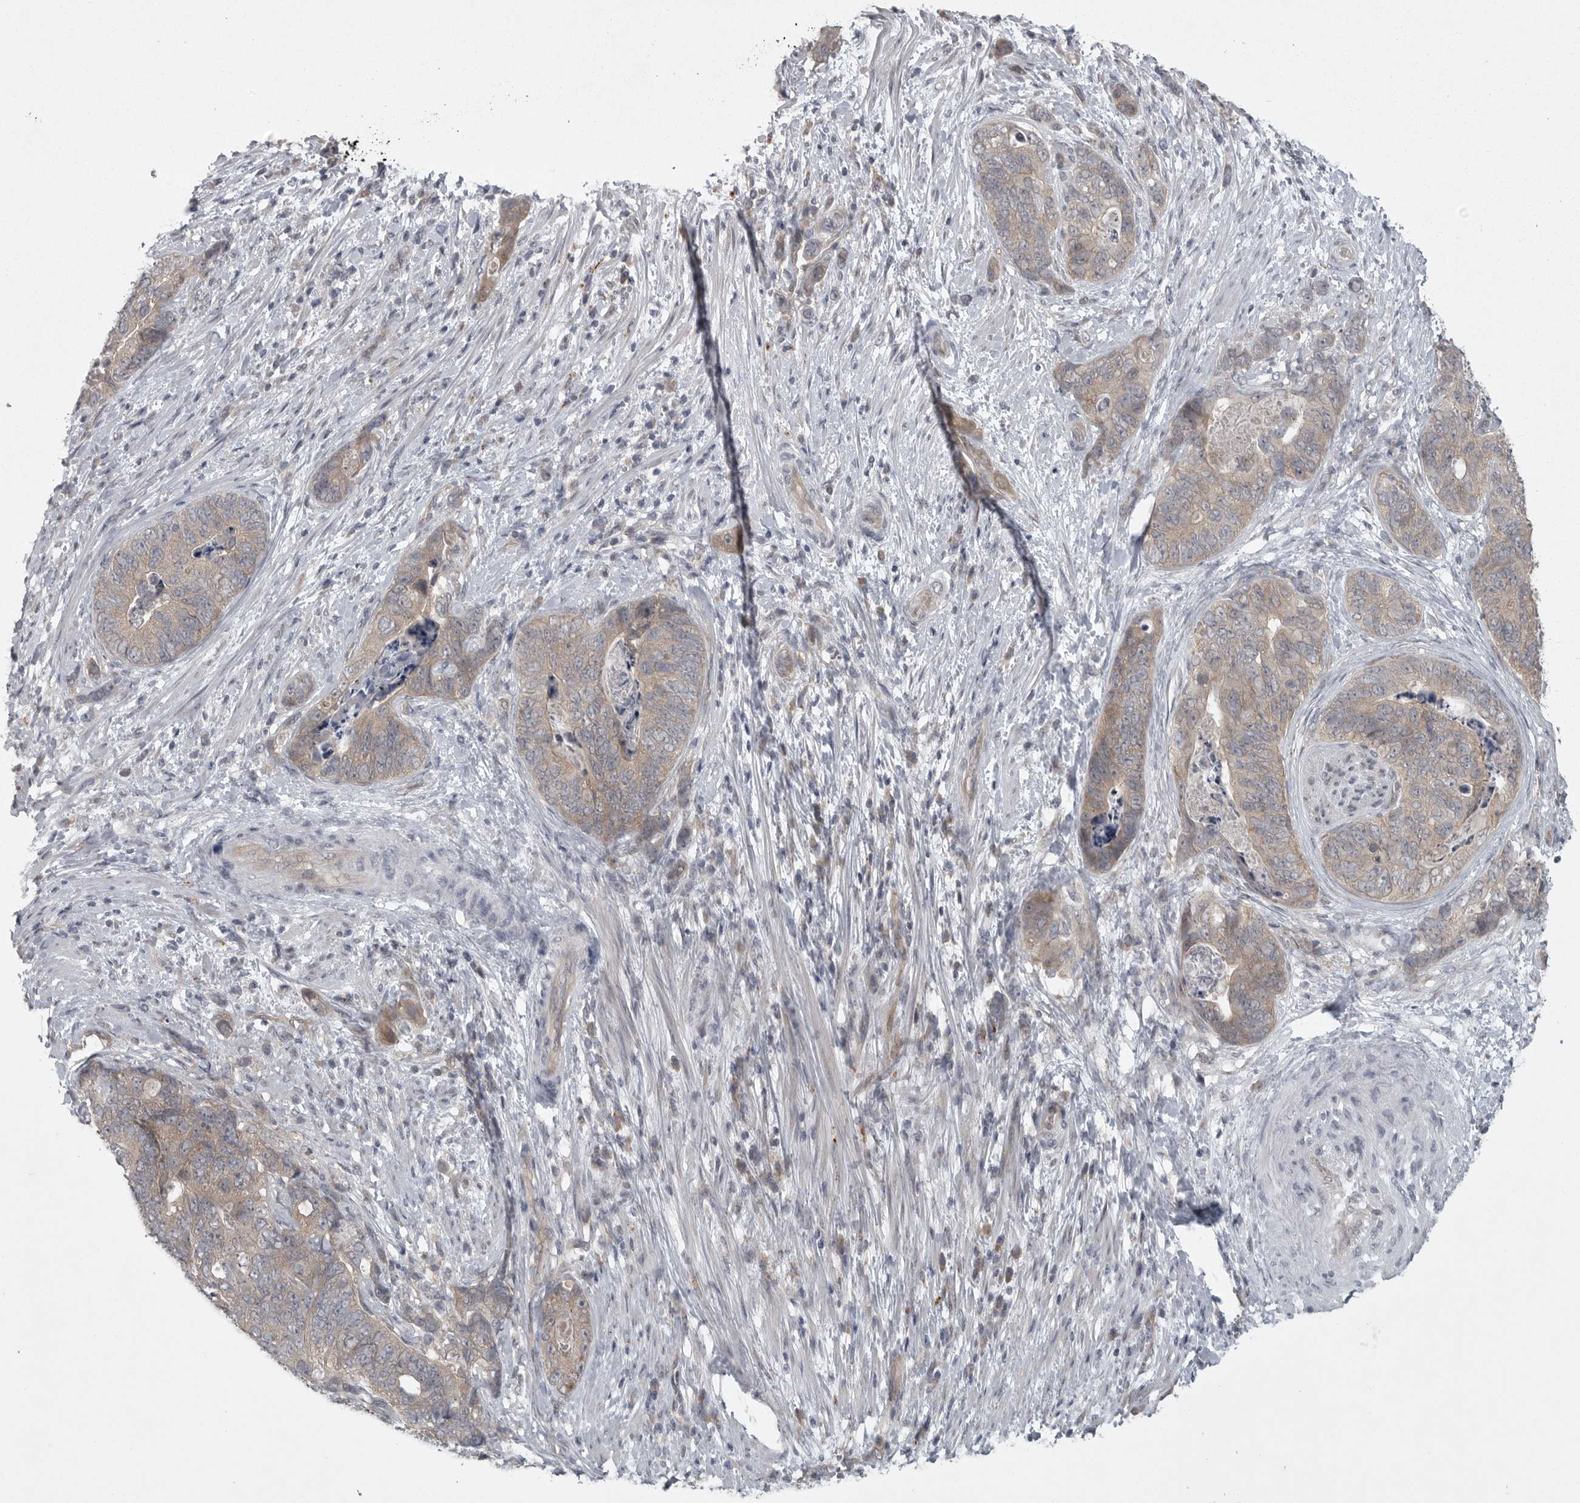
{"staining": {"intensity": "weak", "quantity": "25%-75%", "location": "cytoplasmic/membranous"}, "tissue": "stomach cancer", "cell_type": "Tumor cells", "image_type": "cancer", "snomed": [{"axis": "morphology", "description": "Normal tissue, NOS"}, {"axis": "morphology", "description": "Adenocarcinoma, NOS"}, {"axis": "topography", "description": "Stomach"}], "caption": "A high-resolution histopathology image shows immunohistochemistry (IHC) staining of stomach adenocarcinoma, which displays weak cytoplasmic/membranous positivity in approximately 25%-75% of tumor cells.", "gene": "PHF13", "patient": {"sex": "female", "age": 89}}